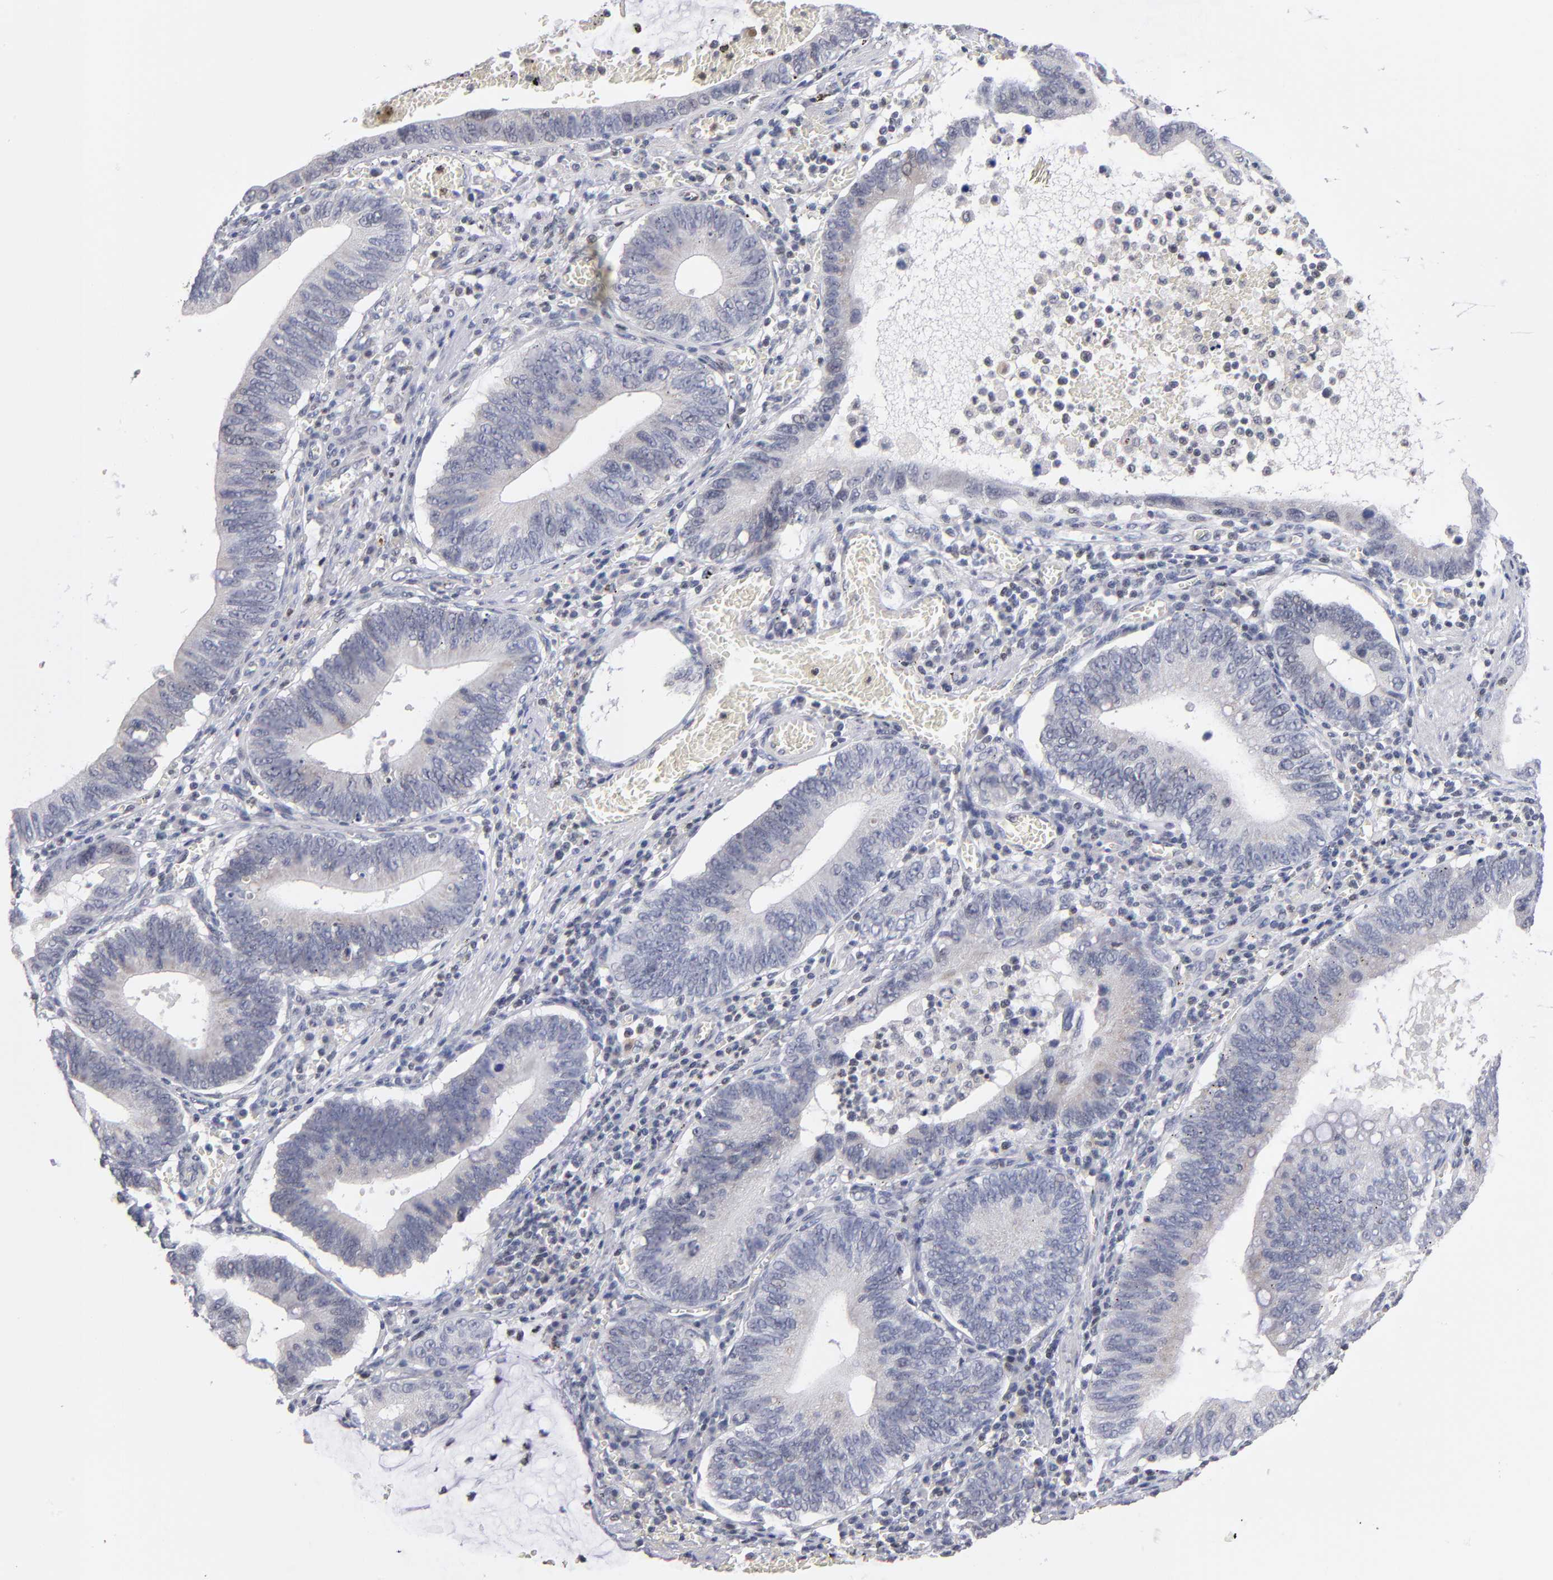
{"staining": {"intensity": "weak", "quantity": "25%-75%", "location": "cytoplasmic/membranous"}, "tissue": "stomach cancer", "cell_type": "Tumor cells", "image_type": "cancer", "snomed": [{"axis": "morphology", "description": "Adenocarcinoma, NOS"}, {"axis": "topography", "description": "Stomach"}, {"axis": "topography", "description": "Gastric cardia"}], "caption": "This photomicrograph exhibits immunohistochemistry staining of human stomach cancer, with low weak cytoplasmic/membranous staining in about 25%-75% of tumor cells.", "gene": "ODF2", "patient": {"sex": "male", "age": 59}}